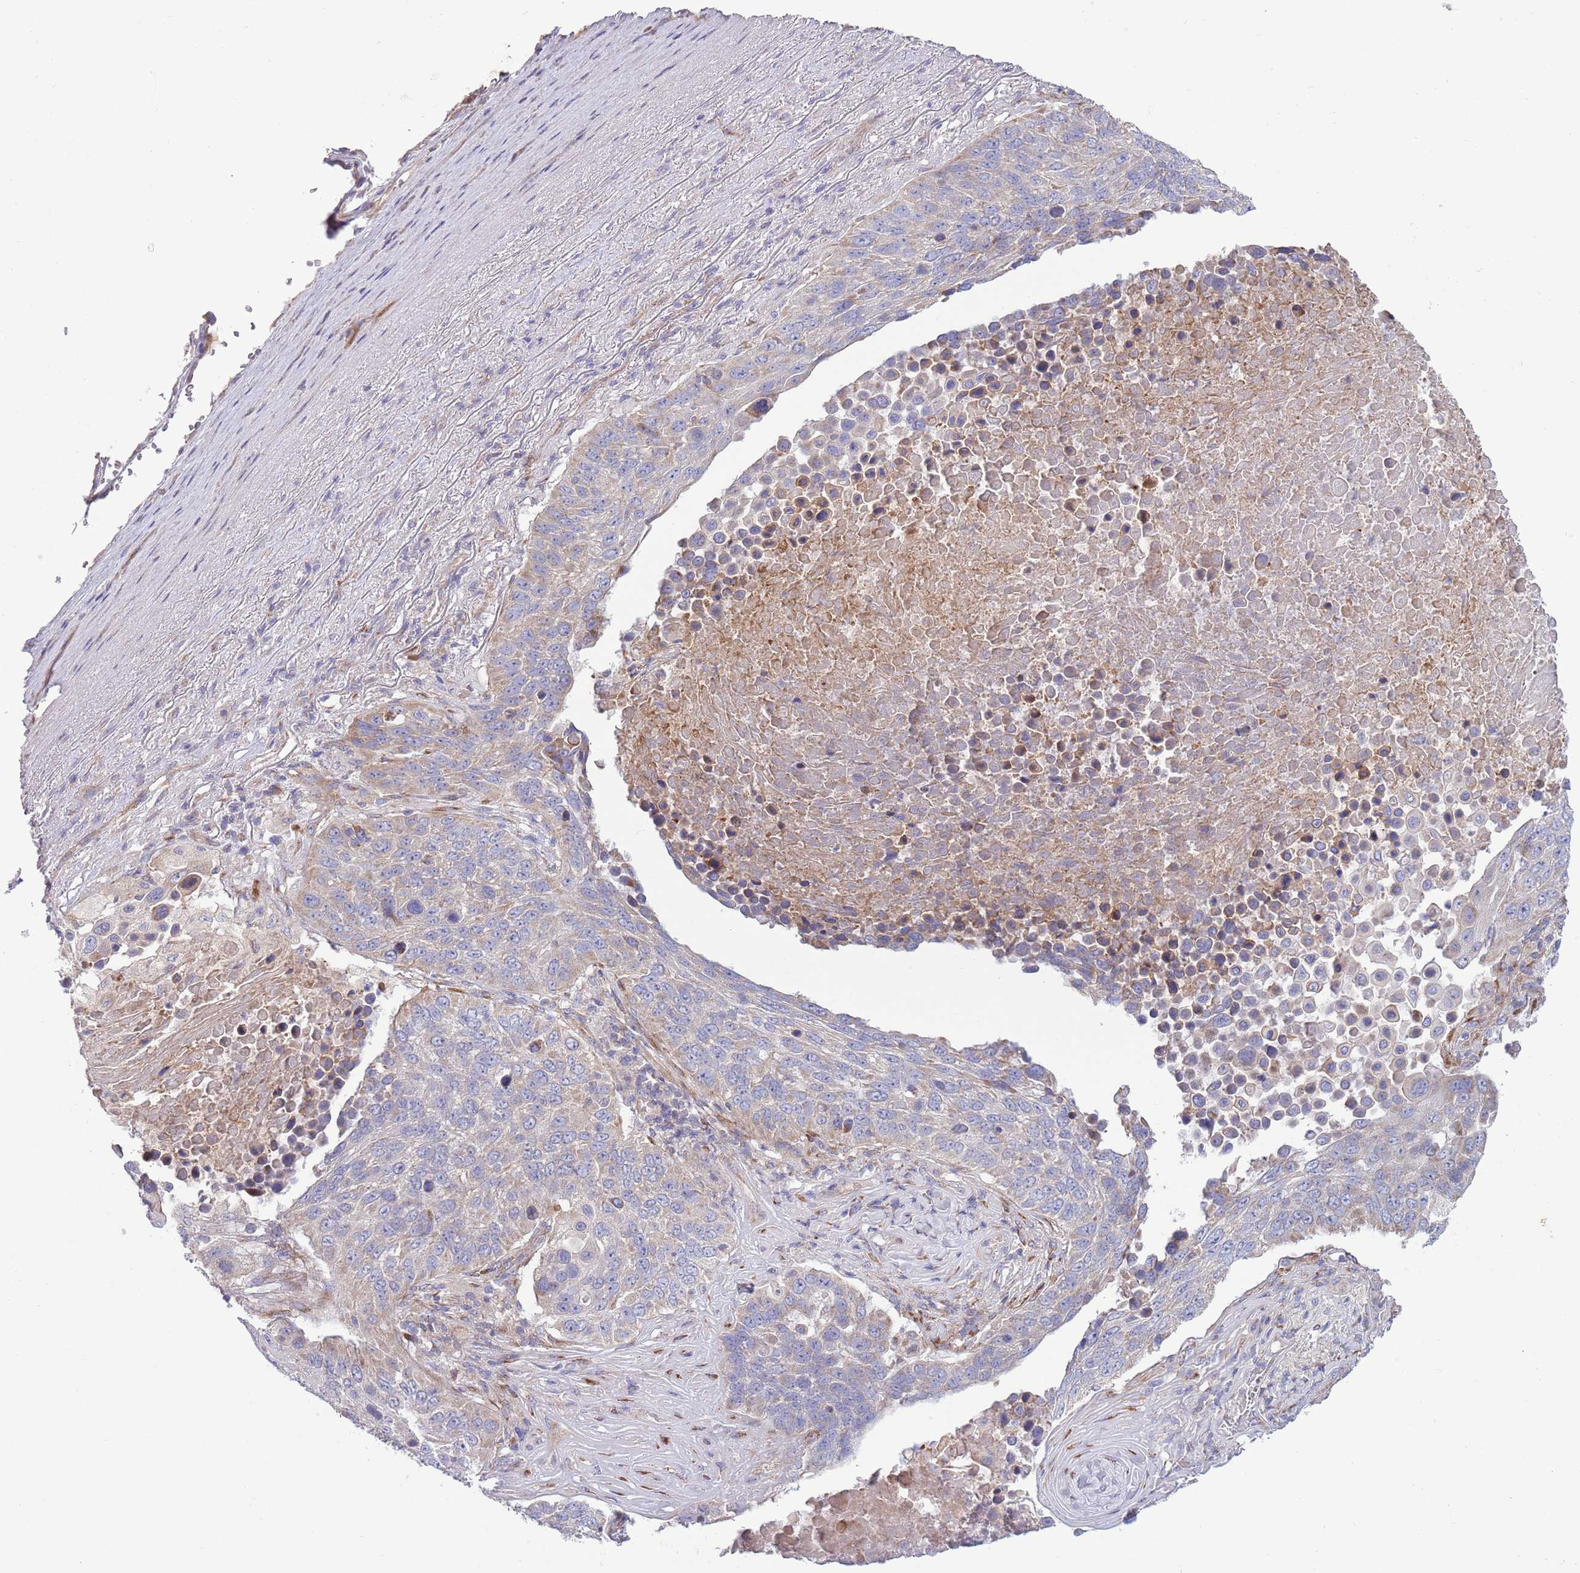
{"staining": {"intensity": "weak", "quantity": "25%-75%", "location": "cytoplasmic/membranous"}, "tissue": "lung cancer", "cell_type": "Tumor cells", "image_type": "cancer", "snomed": [{"axis": "morphology", "description": "Normal tissue, NOS"}, {"axis": "morphology", "description": "Squamous cell carcinoma, NOS"}, {"axis": "topography", "description": "Lymph node"}, {"axis": "topography", "description": "Lung"}], "caption": "This micrograph reveals lung cancer stained with immunohistochemistry (IHC) to label a protein in brown. The cytoplasmic/membranous of tumor cells show weak positivity for the protein. Nuclei are counter-stained blue.", "gene": "TOMM5", "patient": {"sex": "male", "age": 66}}